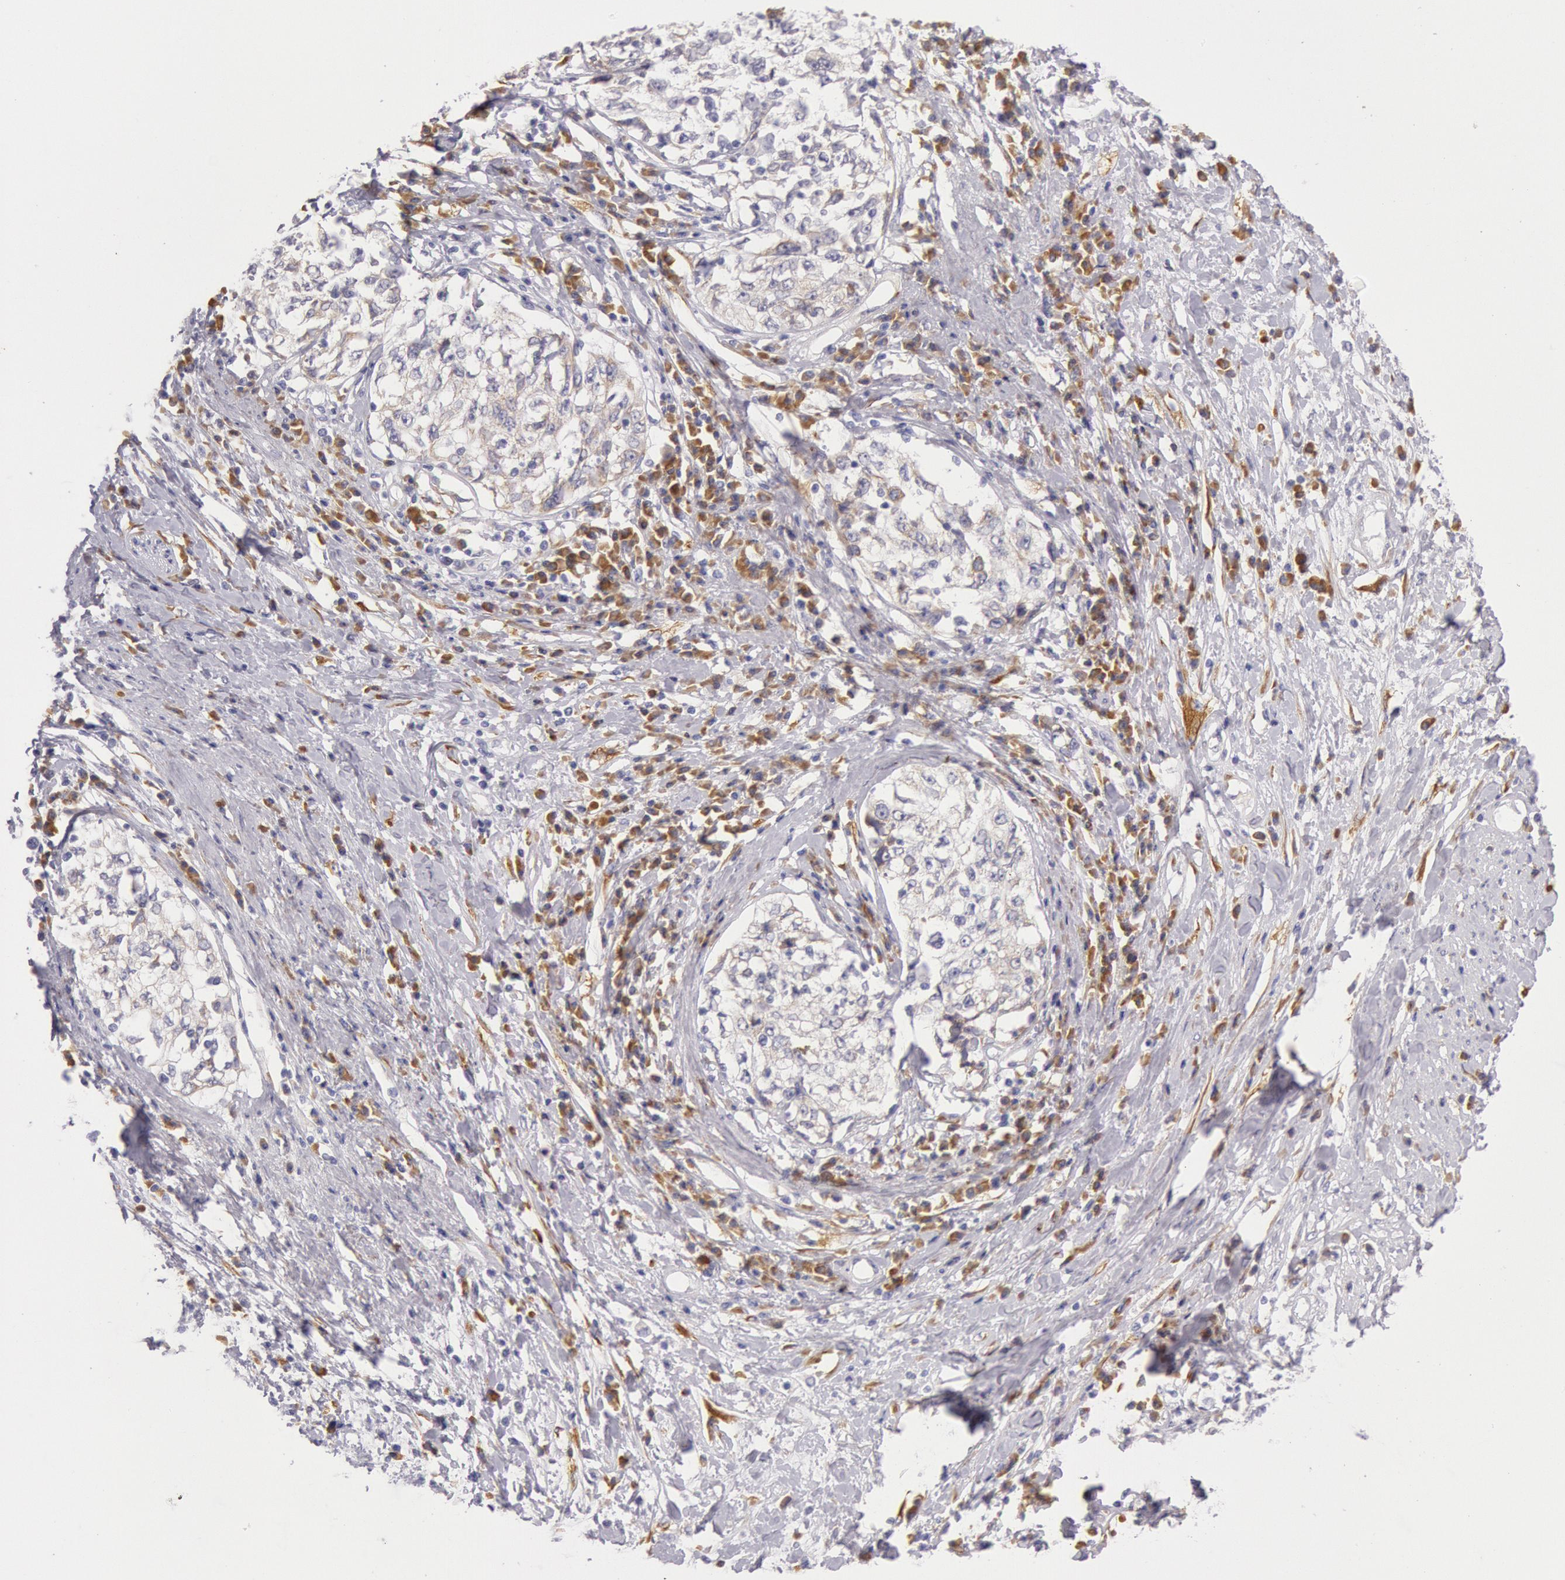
{"staining": {"intensity": "weak", "quantity": "<25%", "location": "cytoplasmic/membranous"}, "tissue": "cervical cancer", "cell_type": "Tumor cells", "image_type": "cancer", "snomed": [{"axis": "morphology", "description": "Squamous cell carcinoma, NOS"}, {"axis": "topography", "description": "Cervix"}], "caption": "There is no significant staining in tumor cells of cervical cancer.", "gene": "CIDEB", "patient": {"sex": "female", "age": 57}}